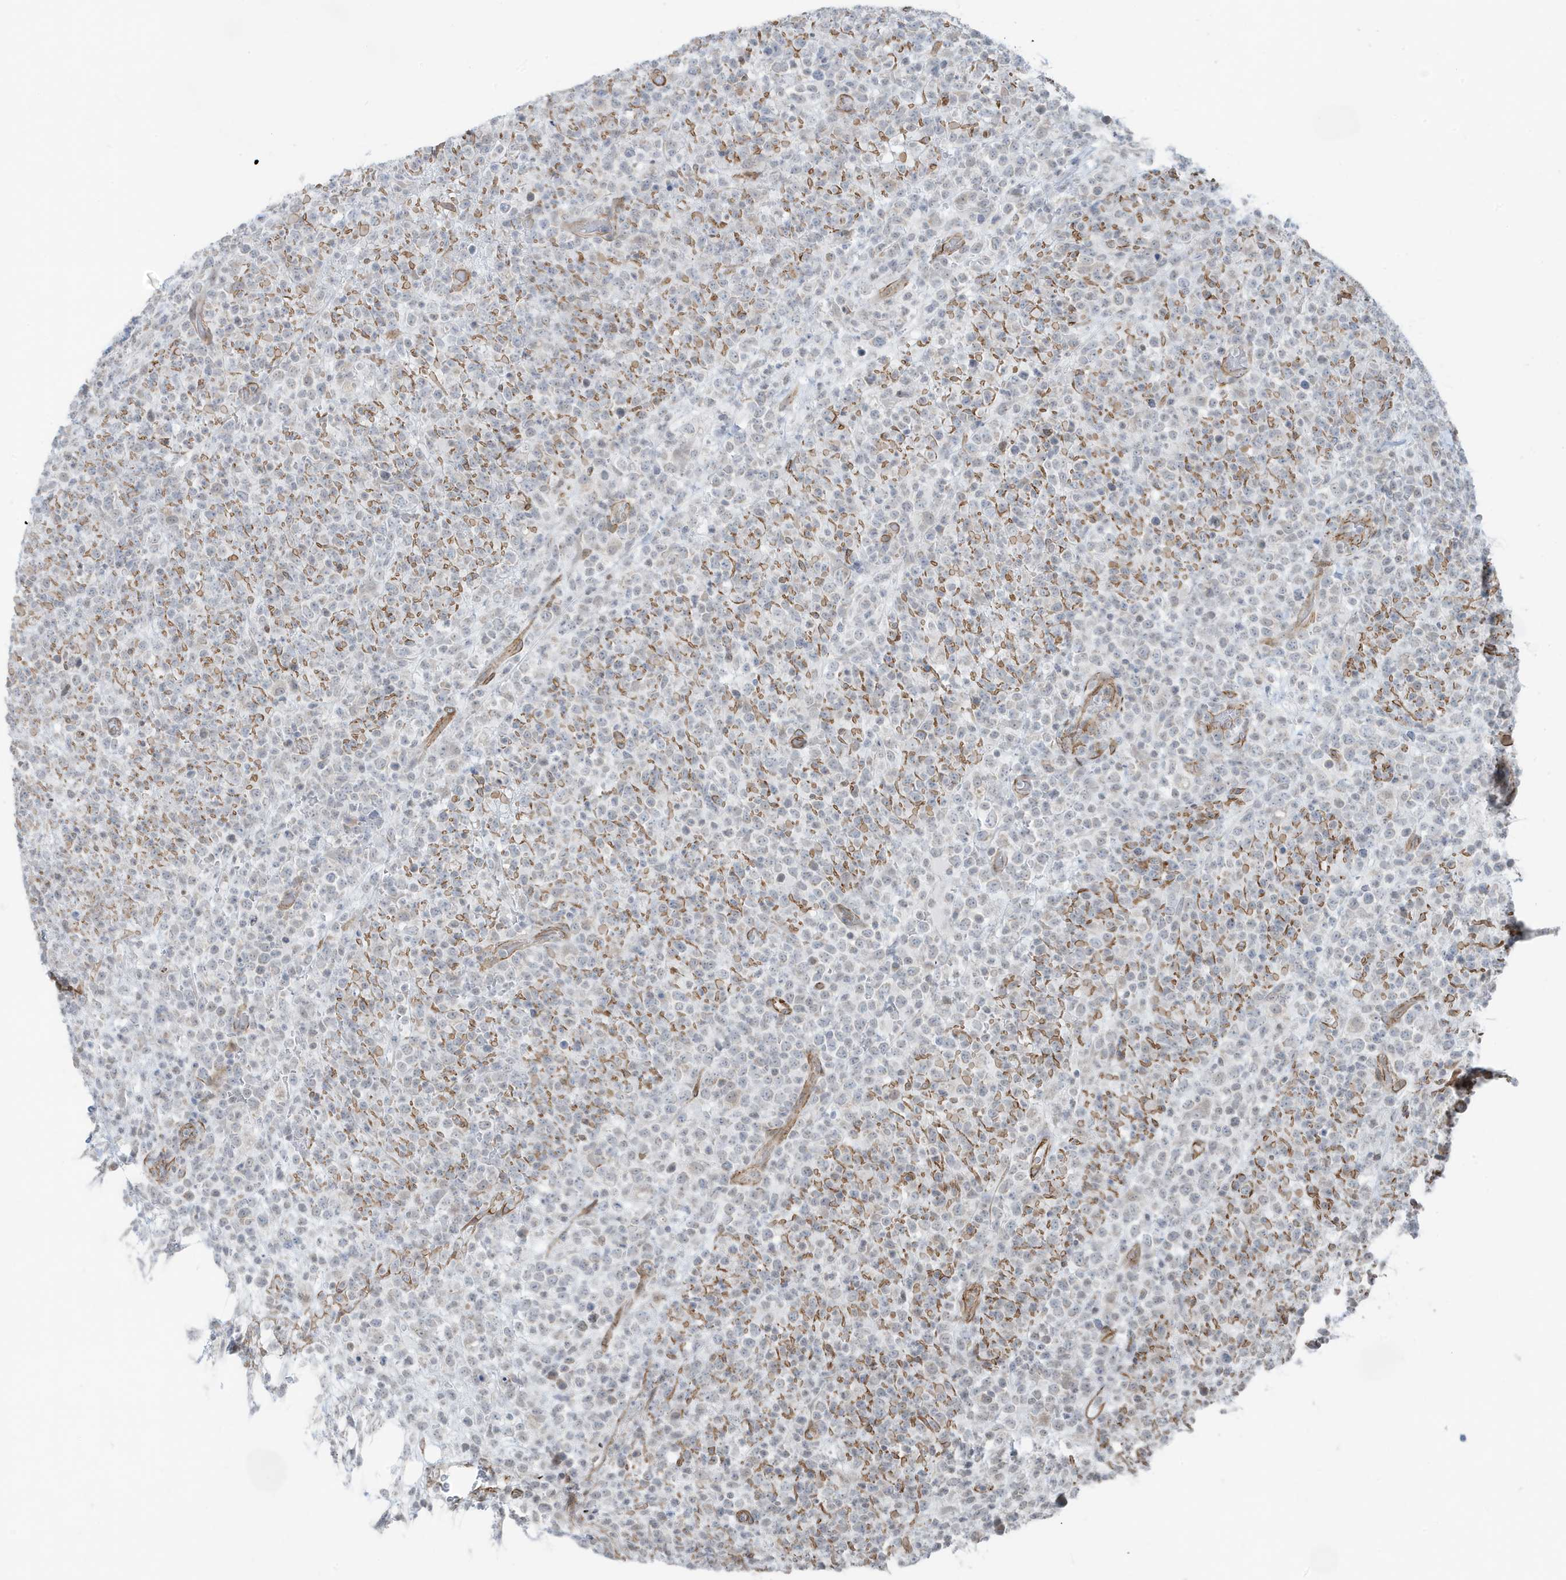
{"staining": {"intensity": "negative", "quantity": "none", "location": "none"}, "tissue": "lymphoma", "cell_type": "Tumor cells", "image_type": "cancer", "snomed": [{"axis": "morphology", "description": "Malignant lymphoma, non-Hodgkin's type, High grade"}, {"axis": "topography", "description": "Colon"}], "caption": "A high-resolution image shows IHC staining of high-grade malignant lymphoma, non-Hodgkin's type, which demonstrates no significant expression in tumor cells.", "gene": "CHCHD4", "patient": {"sex": "female", "age": 53}}